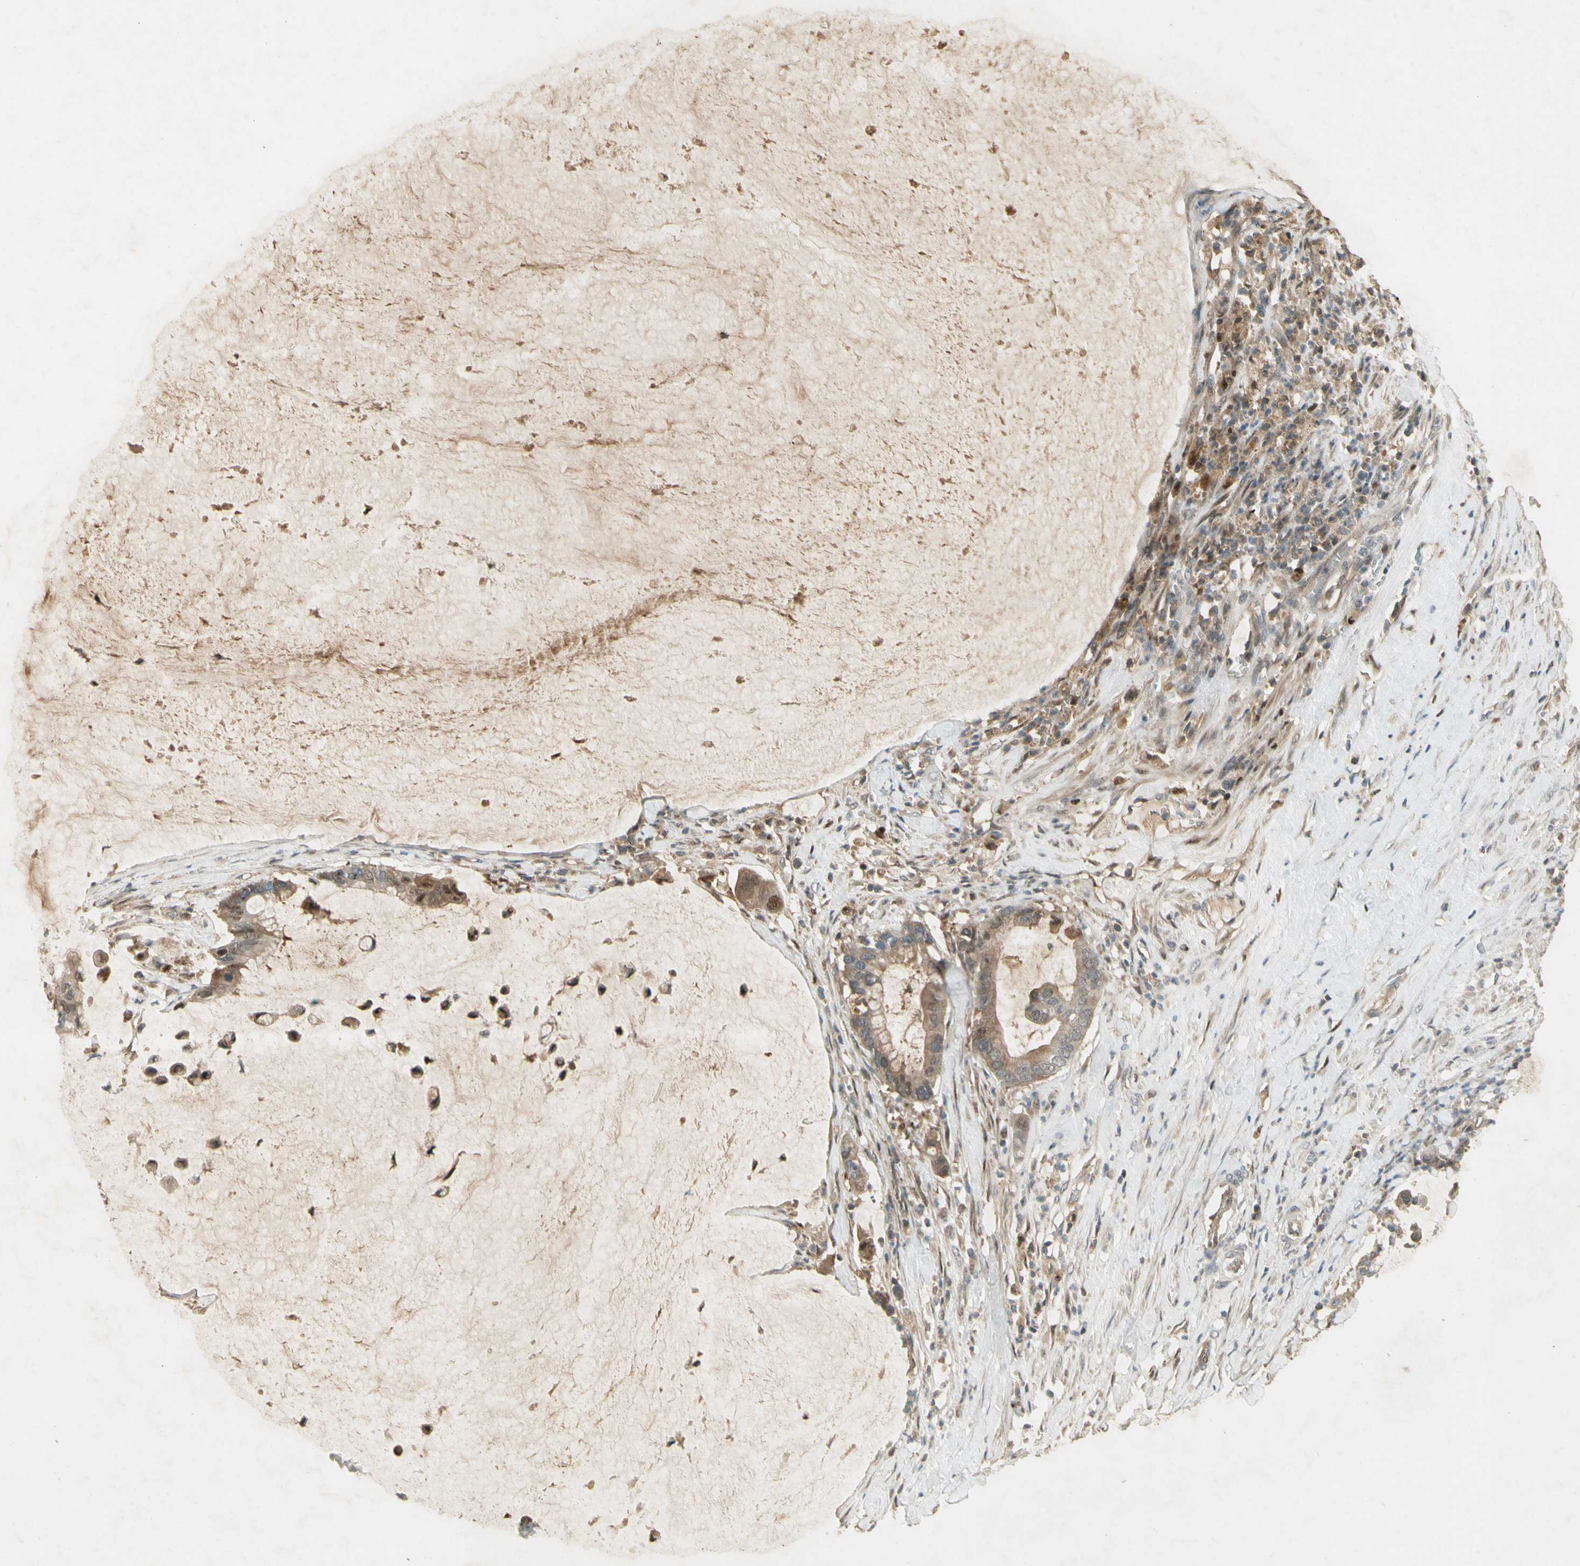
{"staining": {"intensity": "weak", "quantity": ">75%", "location": "cytoplasmic/membranous"}, "tissue": "pancreatic cancer", "cell_type": "Tumor cells", "image_type": "cancer", "snomed": [{"axis": "morphology", "description": "Adenocarcinoma, NOS"}, {"axis": "topography", "description": "Pancreas"}], "caption": "Immunohistochemical staining of human adenocarcinoma (pancreatic) exhibits low levels of weak cytoplasmic/membranous protein expression in about >75% of tumor cells.", "gene": "NRG4", "patient": {"sex": "male", "age": 41}}